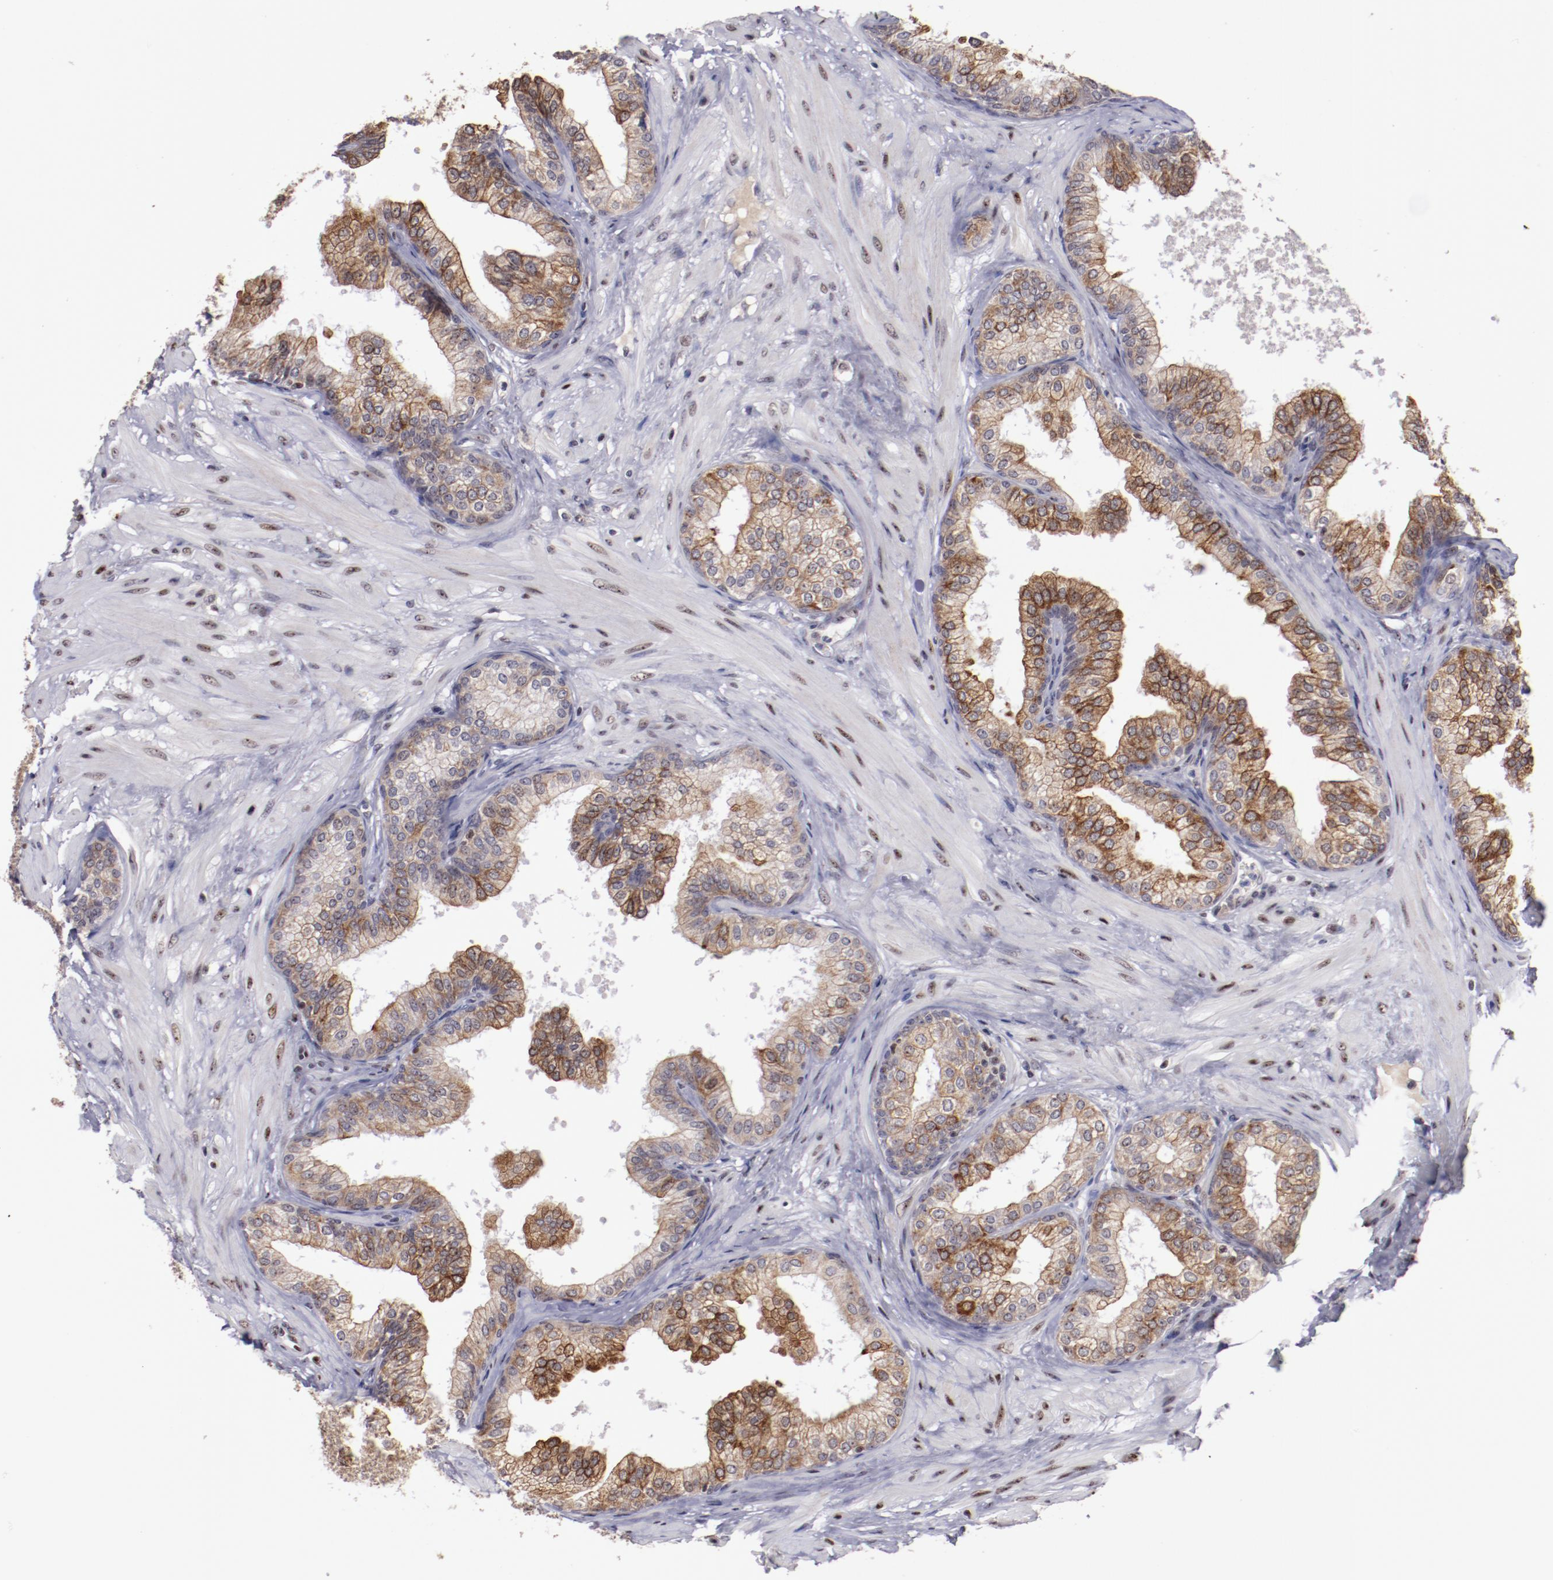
{"staining": {"intensity": "moderate", "quantity": "25%-75%", "location": "cytoplasmic/membranous"}, "tissue": "prostate", "cell_type": "Glandular cells", "image_type": "normal", "snomed": [{"axis": "morphology", "description": "Normal tissue, NOS"}, {"axis": "topography", "description": "Prostate"}], "caption": "An image of prostate stained for a protein exhibits moderate cytoplasmic/membranous brown staining in glandular cells.", "gene": "DDX24", "patient": {"sex": "male", "age": 60}}